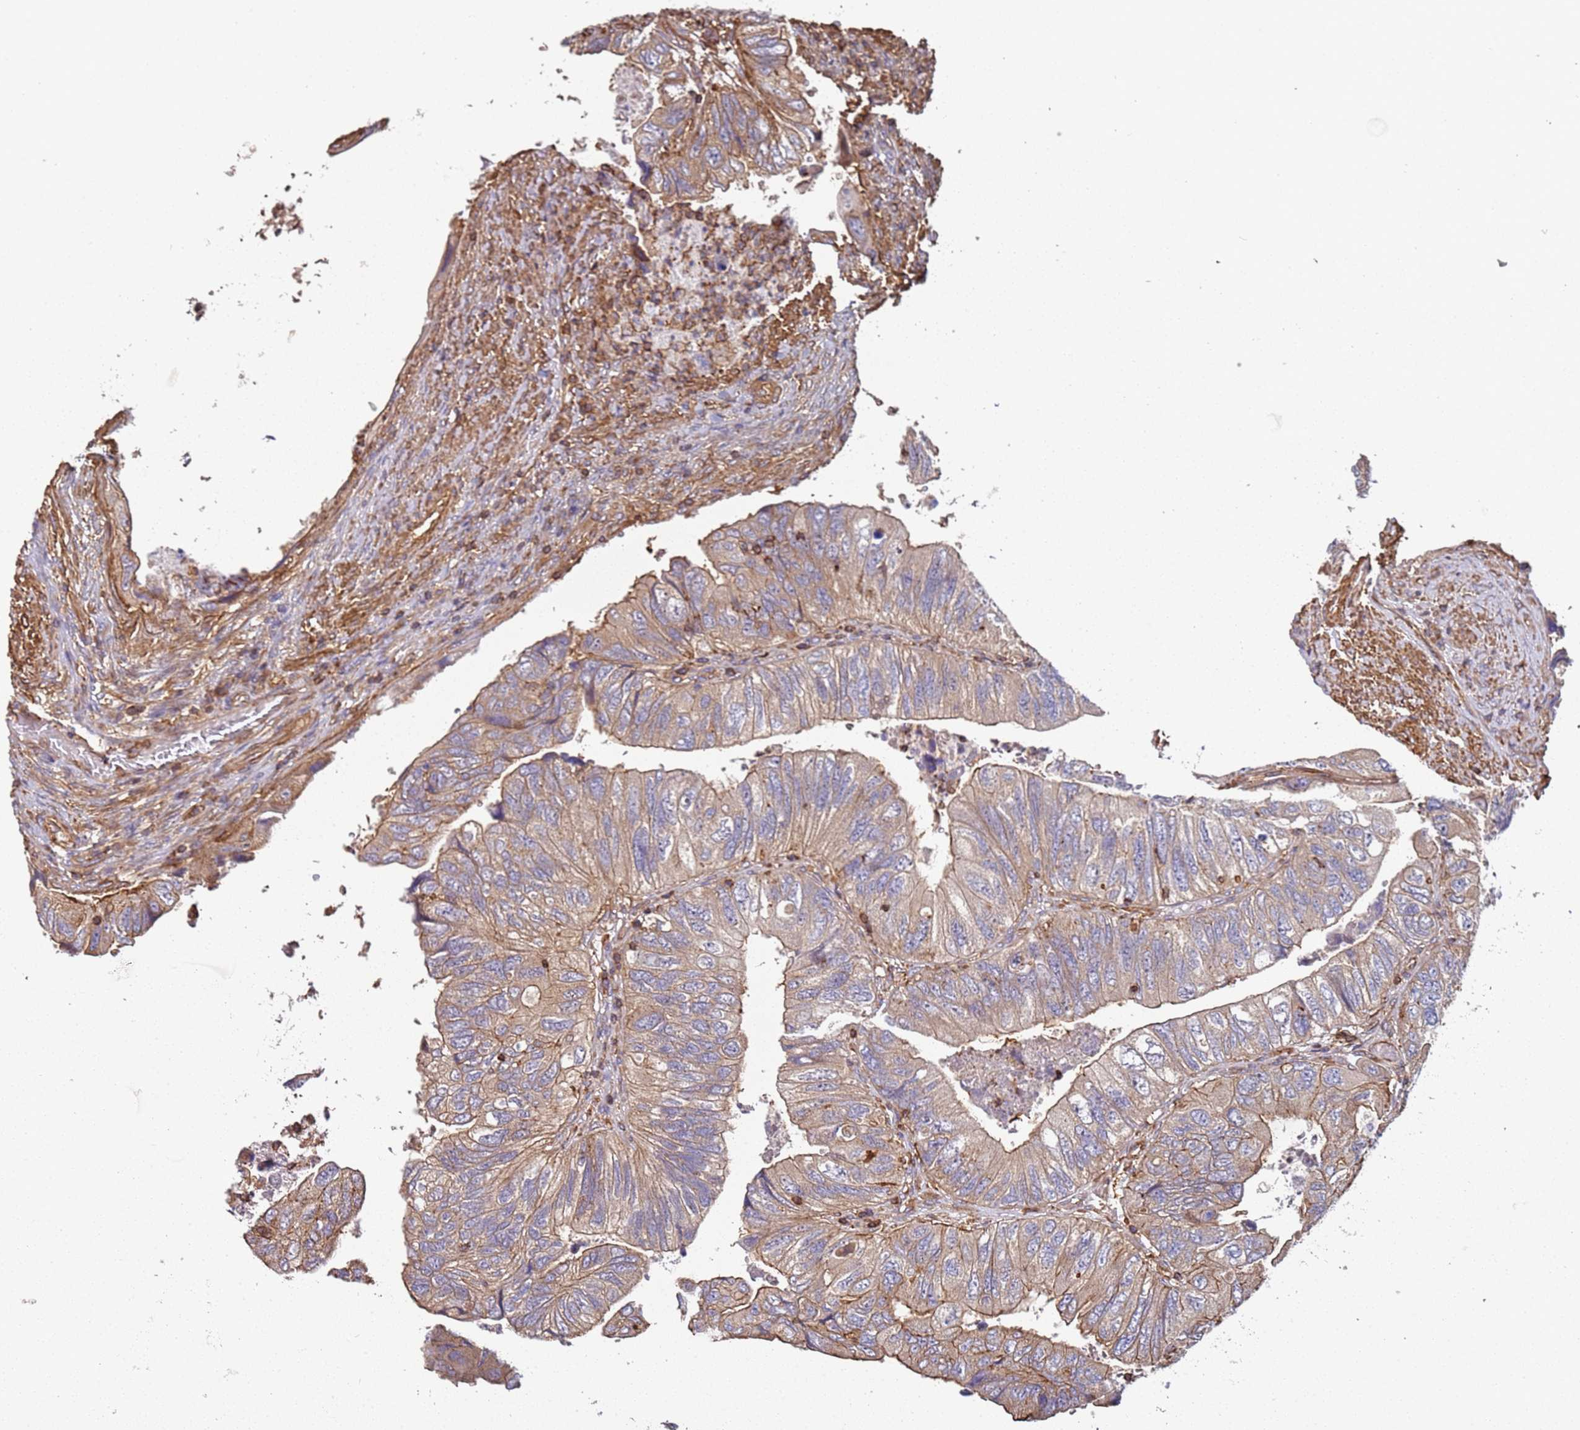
{"staining": {"intensity": "weak", "quantity": "25%-75%", "location": "cytoplasmic/membranous"}, "tissue": "colorectal cancer", "cell_type": "Tumor cells", "image_type": "cancer", "snomed": [{"axis": "morphology", "description": "Adenocarcinoma, NOS"}, {"axis": "topography", "description": "Rectum"}], "caption": "IHC (DAB (3,3'-diaminobenzidine)) staining of human colorectal cancer (adenocarcinoma) demonstrates weak cytoplasmic/membranous protein expression in about 25%-75% of tumor cells.", "gene": "CYP2U1", "patient": {"sex": "male", "age": 63}}